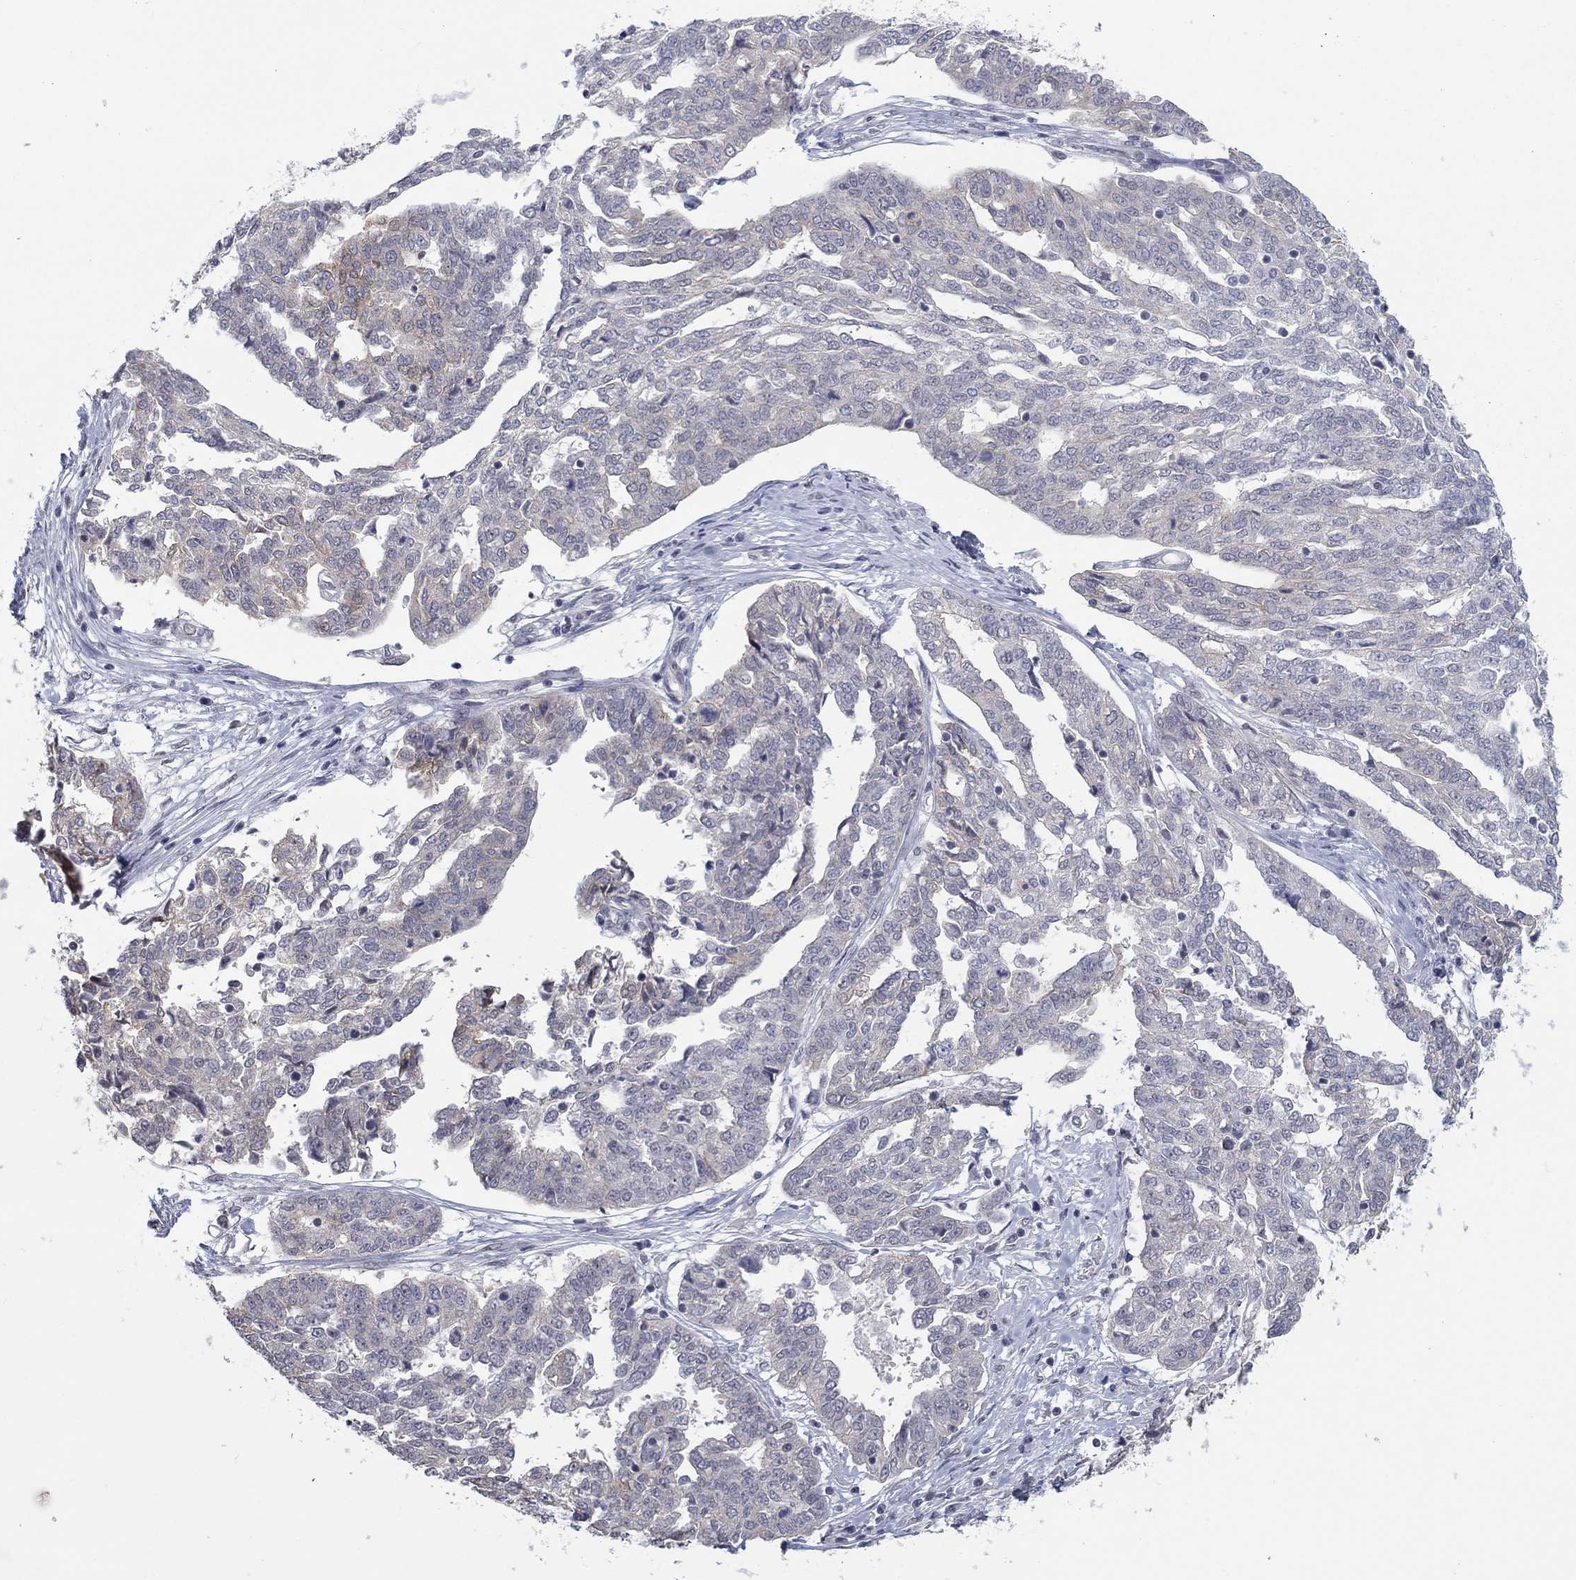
{"staining": {"intensity": "weak", "quantity": "<25%", "location": "cytoplasmic/membranous"}, "tissue": "ovarian cancer", "cell_type": "Tumor cells", "image_type": "cancer", "snomed": [{"axis": "morphology", "description": "Cystadenocarcinoma, serous, NOS"}, {"axis": "topography", "description": "Ovary"}], "caption": "DAB immunohistochemical staining of human ovarian cancer displays no significant expression in tumor cells.", "gene": "SLC22A2", "patient": {"sex": "female", "age": 67}}